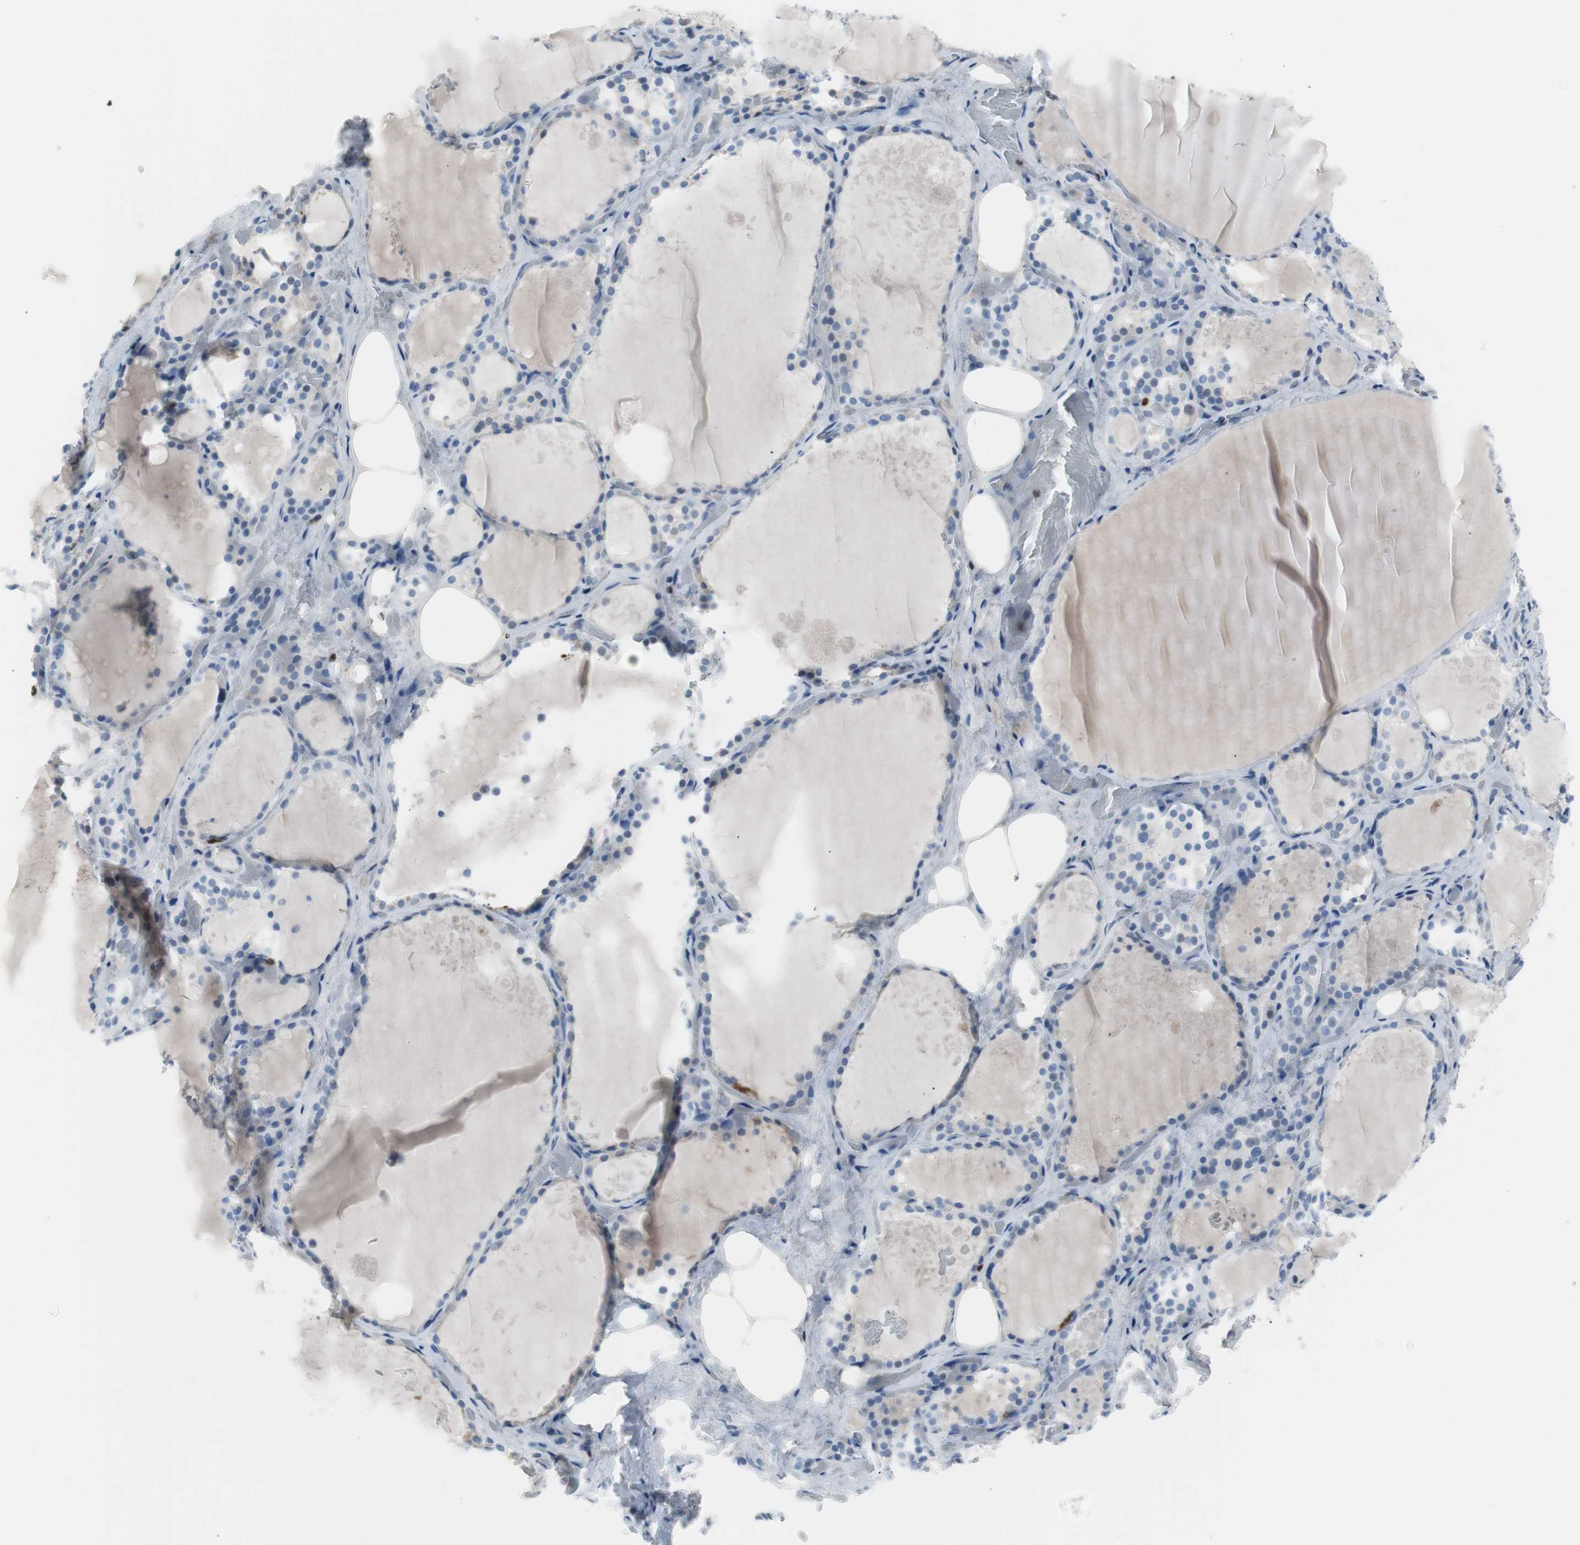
{"staining": {"intensity": "negative", "quantity": "none", "location": "none"}, "tissue": "thyroid gland", "cell_type": "Glandular cells", "image_type": "normal", "snomed": [{"axis": "morphology", "description": "Normal tissue, NOS"}, {"axis": "topography", "description": "Thyroid gland"}], "caption": "Immunohistochemistry of benign human thyroid gland demonstrates no expression in glandular cells.", "gene": "IL18", "patient": {"sex": "male", "age": 61}}